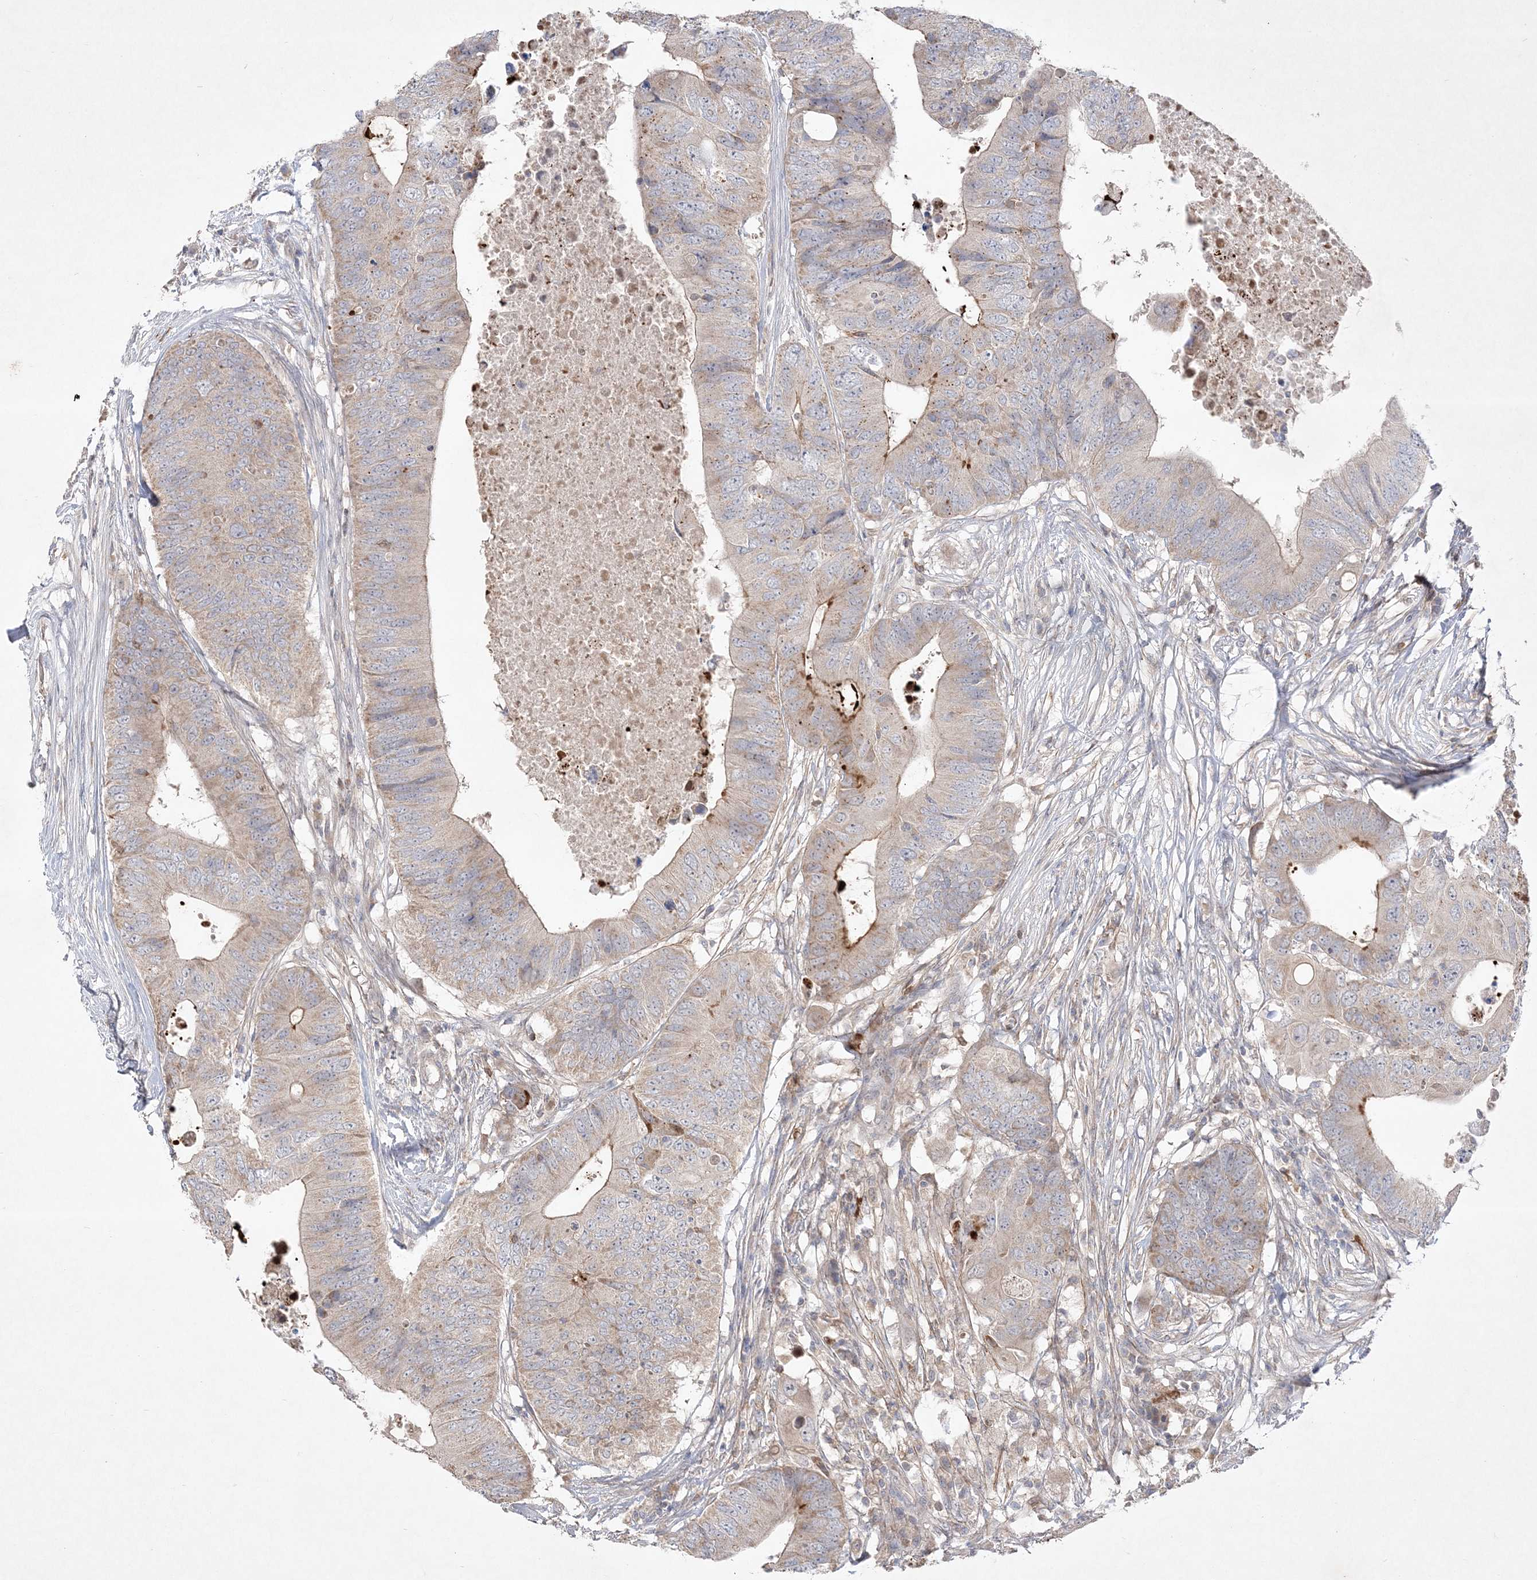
{"staining": {"intensity": "weak", "quantity": "<25%", "location": "cytoplasmic/membranous"}, "tissue": "colorectal cancer", "cell_type": "Tumor cells", "image_type": "cancer", "snomed": [{"axis": "morphology", "description": "Adenocarcinoma, NOS"}, {"axis": "topography", "description": "Colon"}], "caption": "Immunohistochemical staining of colorectal adenocarcinoma shows no significant positivity in tumor cells.", "gene": "CLNK", "patient": {"sex": "male", "age": 71}}